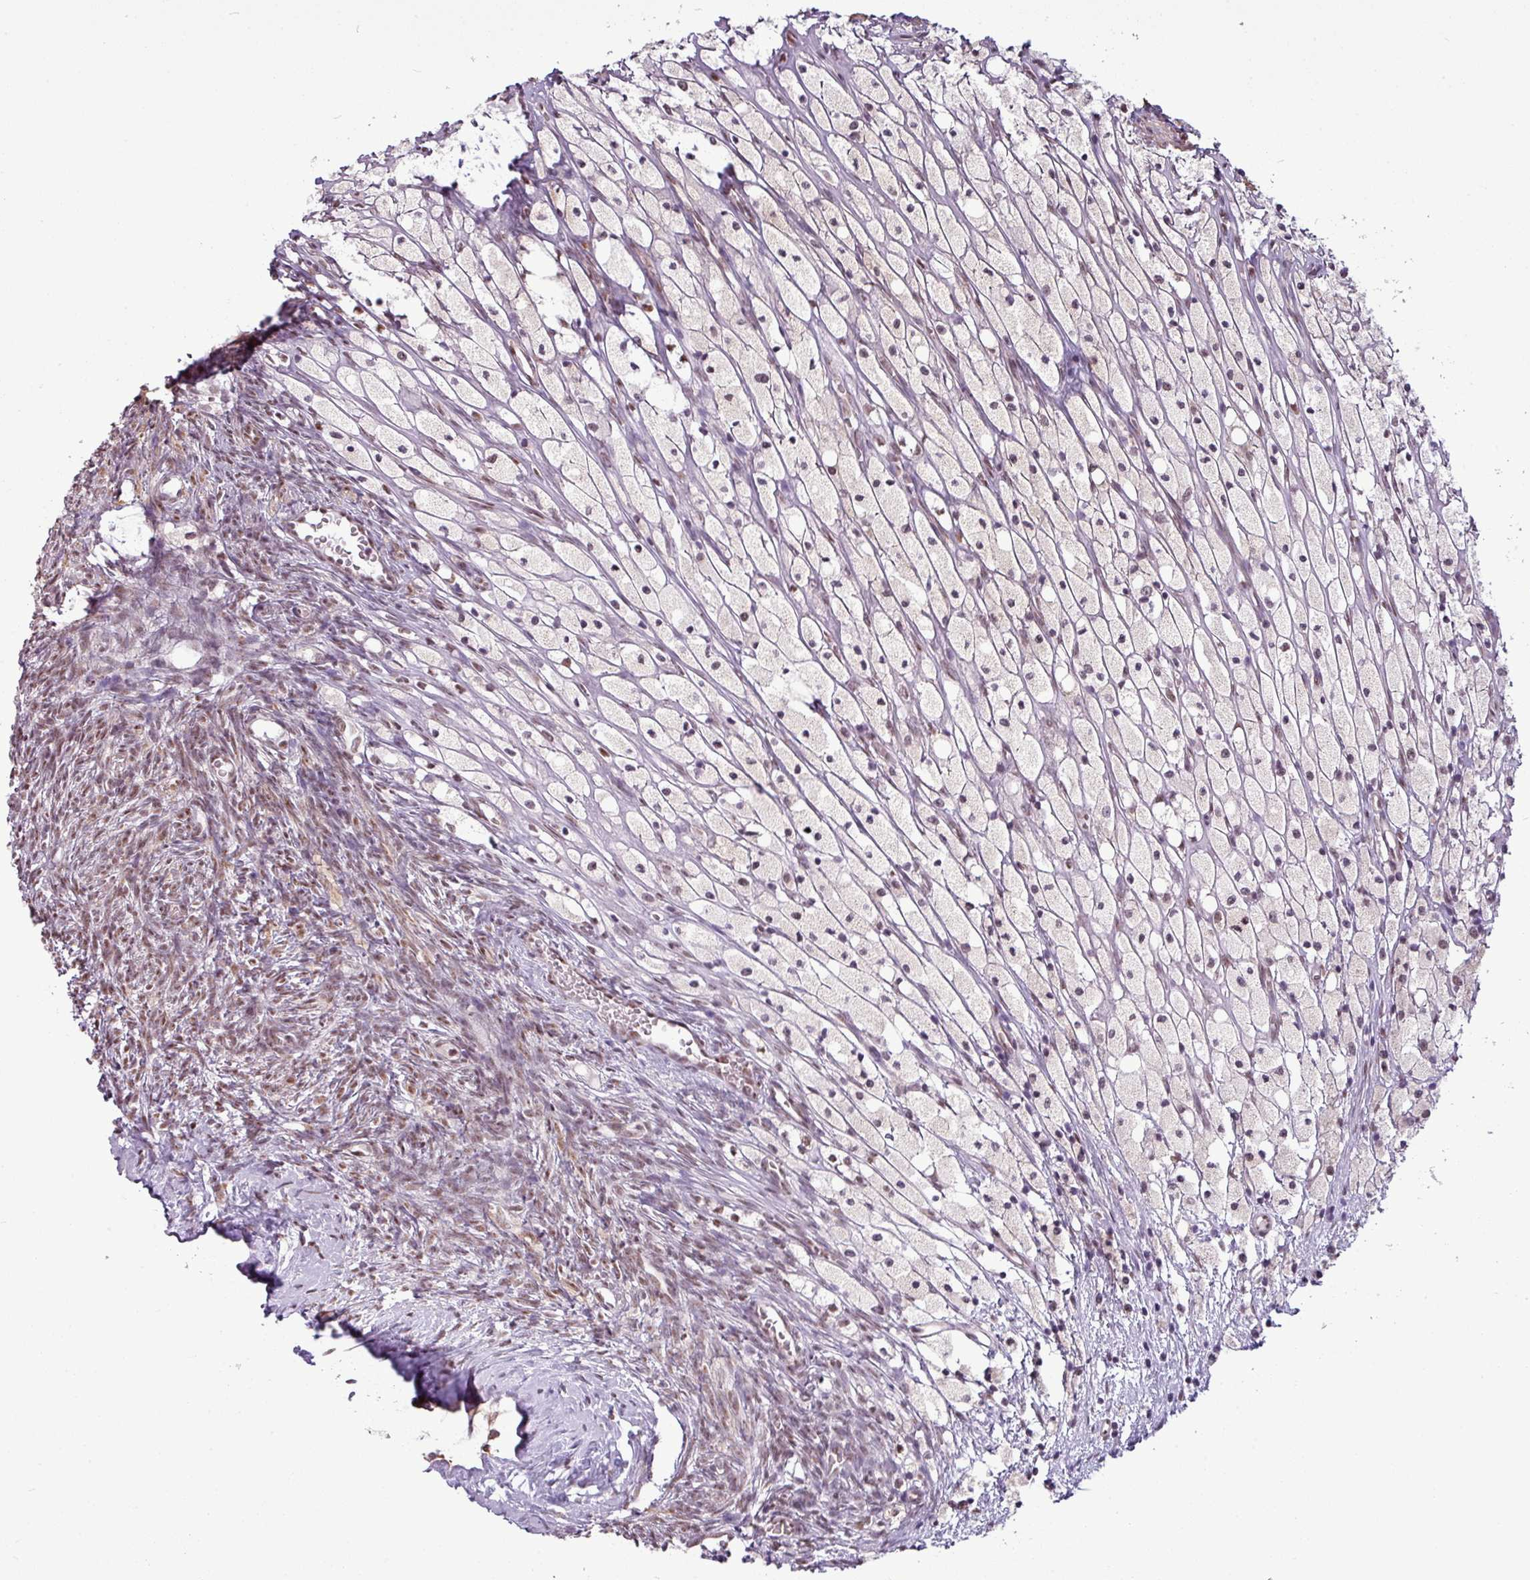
{"staining": {"intensity": "moderate", "quantity": ">75%", "location": "nuclear"}, "tissue": "ovary", "cell_type": "Ovarian stroma cells", "image_type": "normal", "snomed": [{"axis": "morphology", "description": "Normal tissue, NOS"}, {"axis": "topography", "description": "Ovary"}], "caption": "This micrograph shows unremarkable ovary stained with immunohistochemistry (IHC) to label a protein in brown. The nuclear of ovarian stroma cells show moderate positivity for the protein. Nuclei are counter-stained blue.", "gene": "ZNF217", "patient": {"sex": "female", "age": 51}}